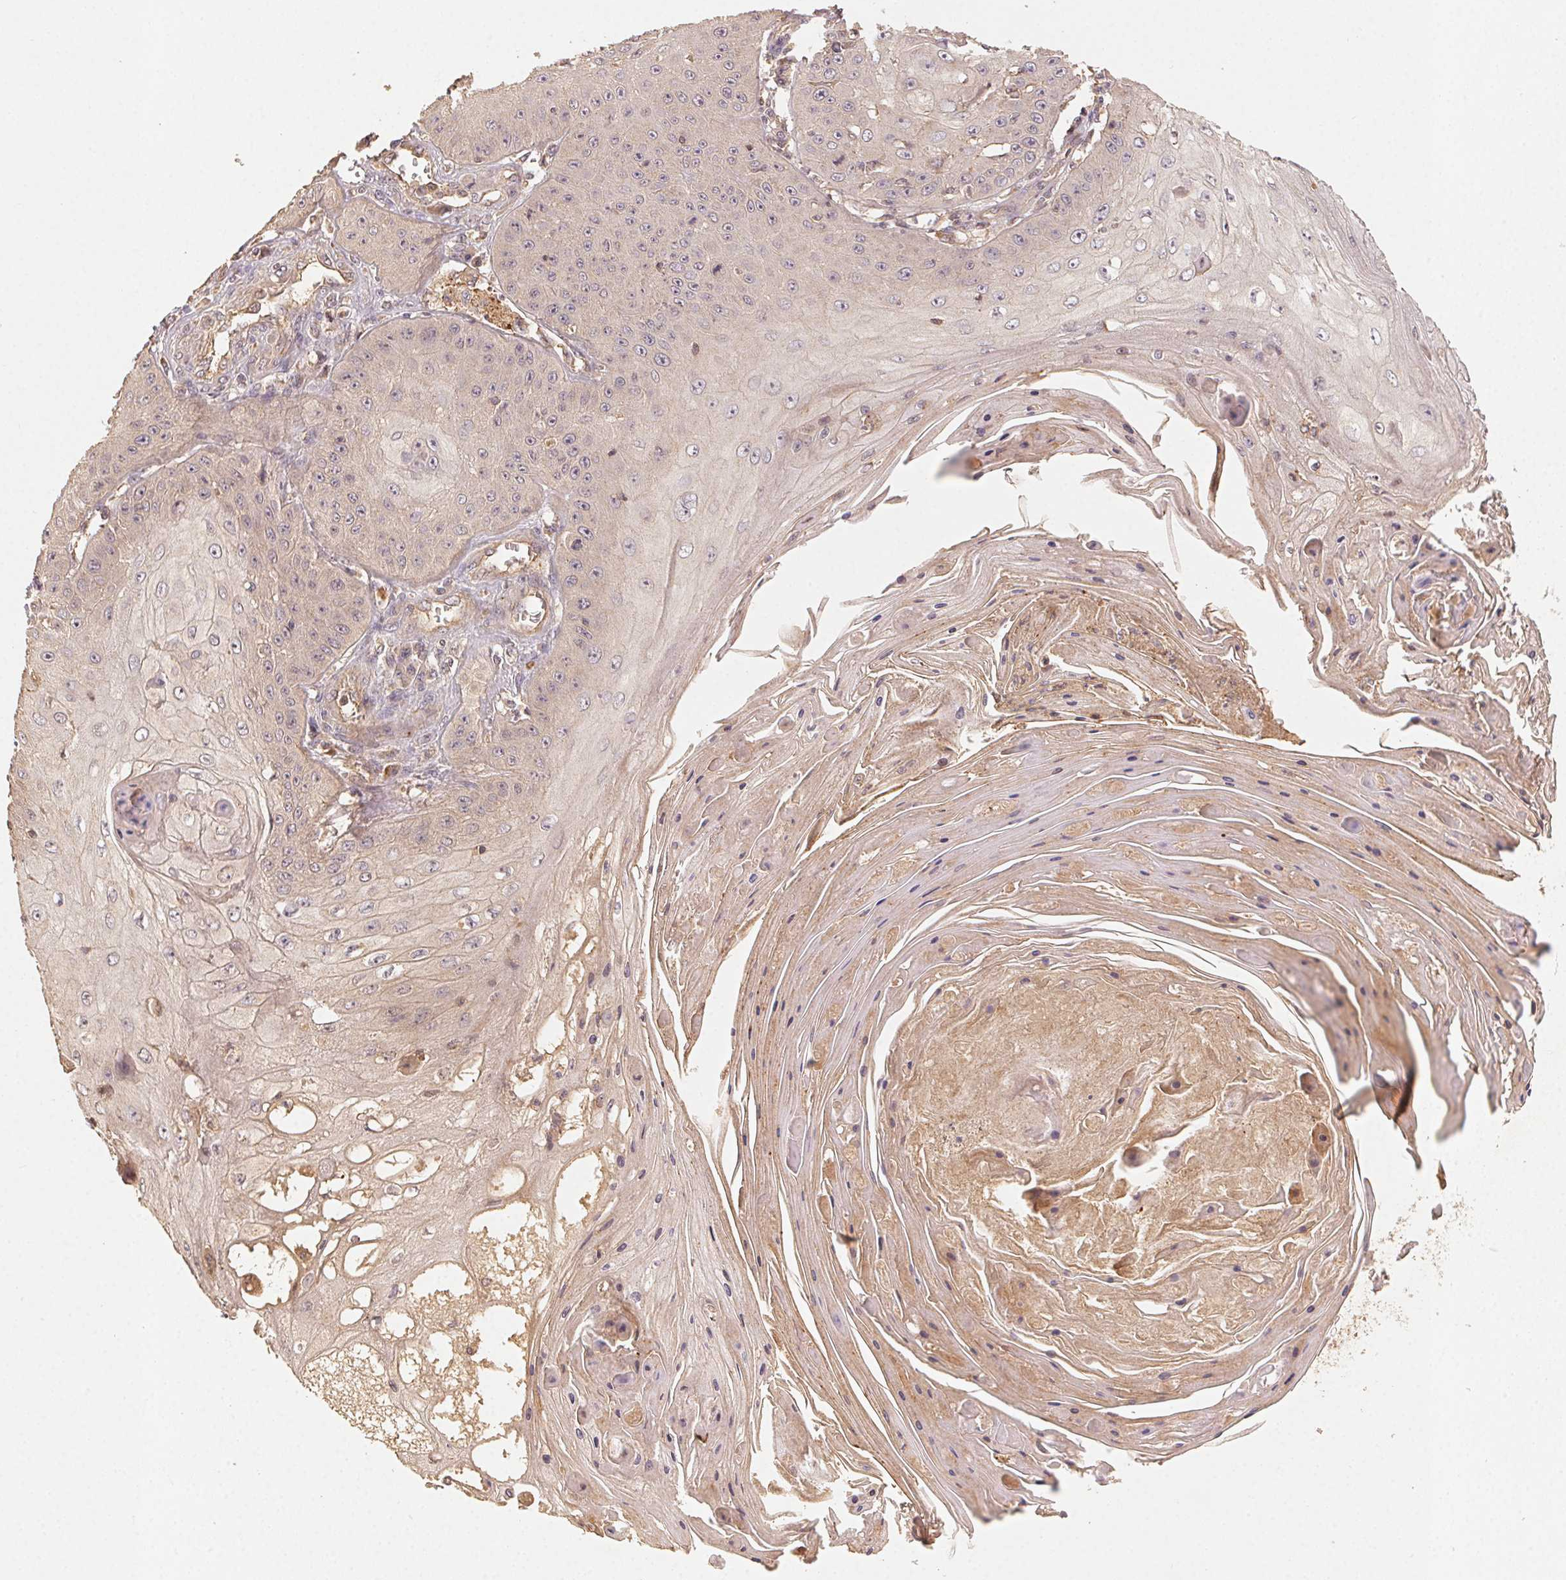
{"staining": {"intensity": "weak", "quantity": "25%-75%", "location": "cytoplasmic/membranous"}, "tissue": "skin cancer", "cell_type": "Tumor cells", "image_type": "cancer", "snomed": [{"axis": "morphology", "description": "Squamous cell carcinoma, NOS"}, {"axis": "topography", "description": "Skin"}], "caption": "Skin squamous cell carcinoma was stained to show a protein in brown. There is low levels of weak cytoplasmic/membranous positivity in about 25%-75% of tumor cells. The protein of interest is shown in brown color, while the nuclei are stained blue.", "gene": "RALA", "patient": {"sex": "male", "age": 70}}